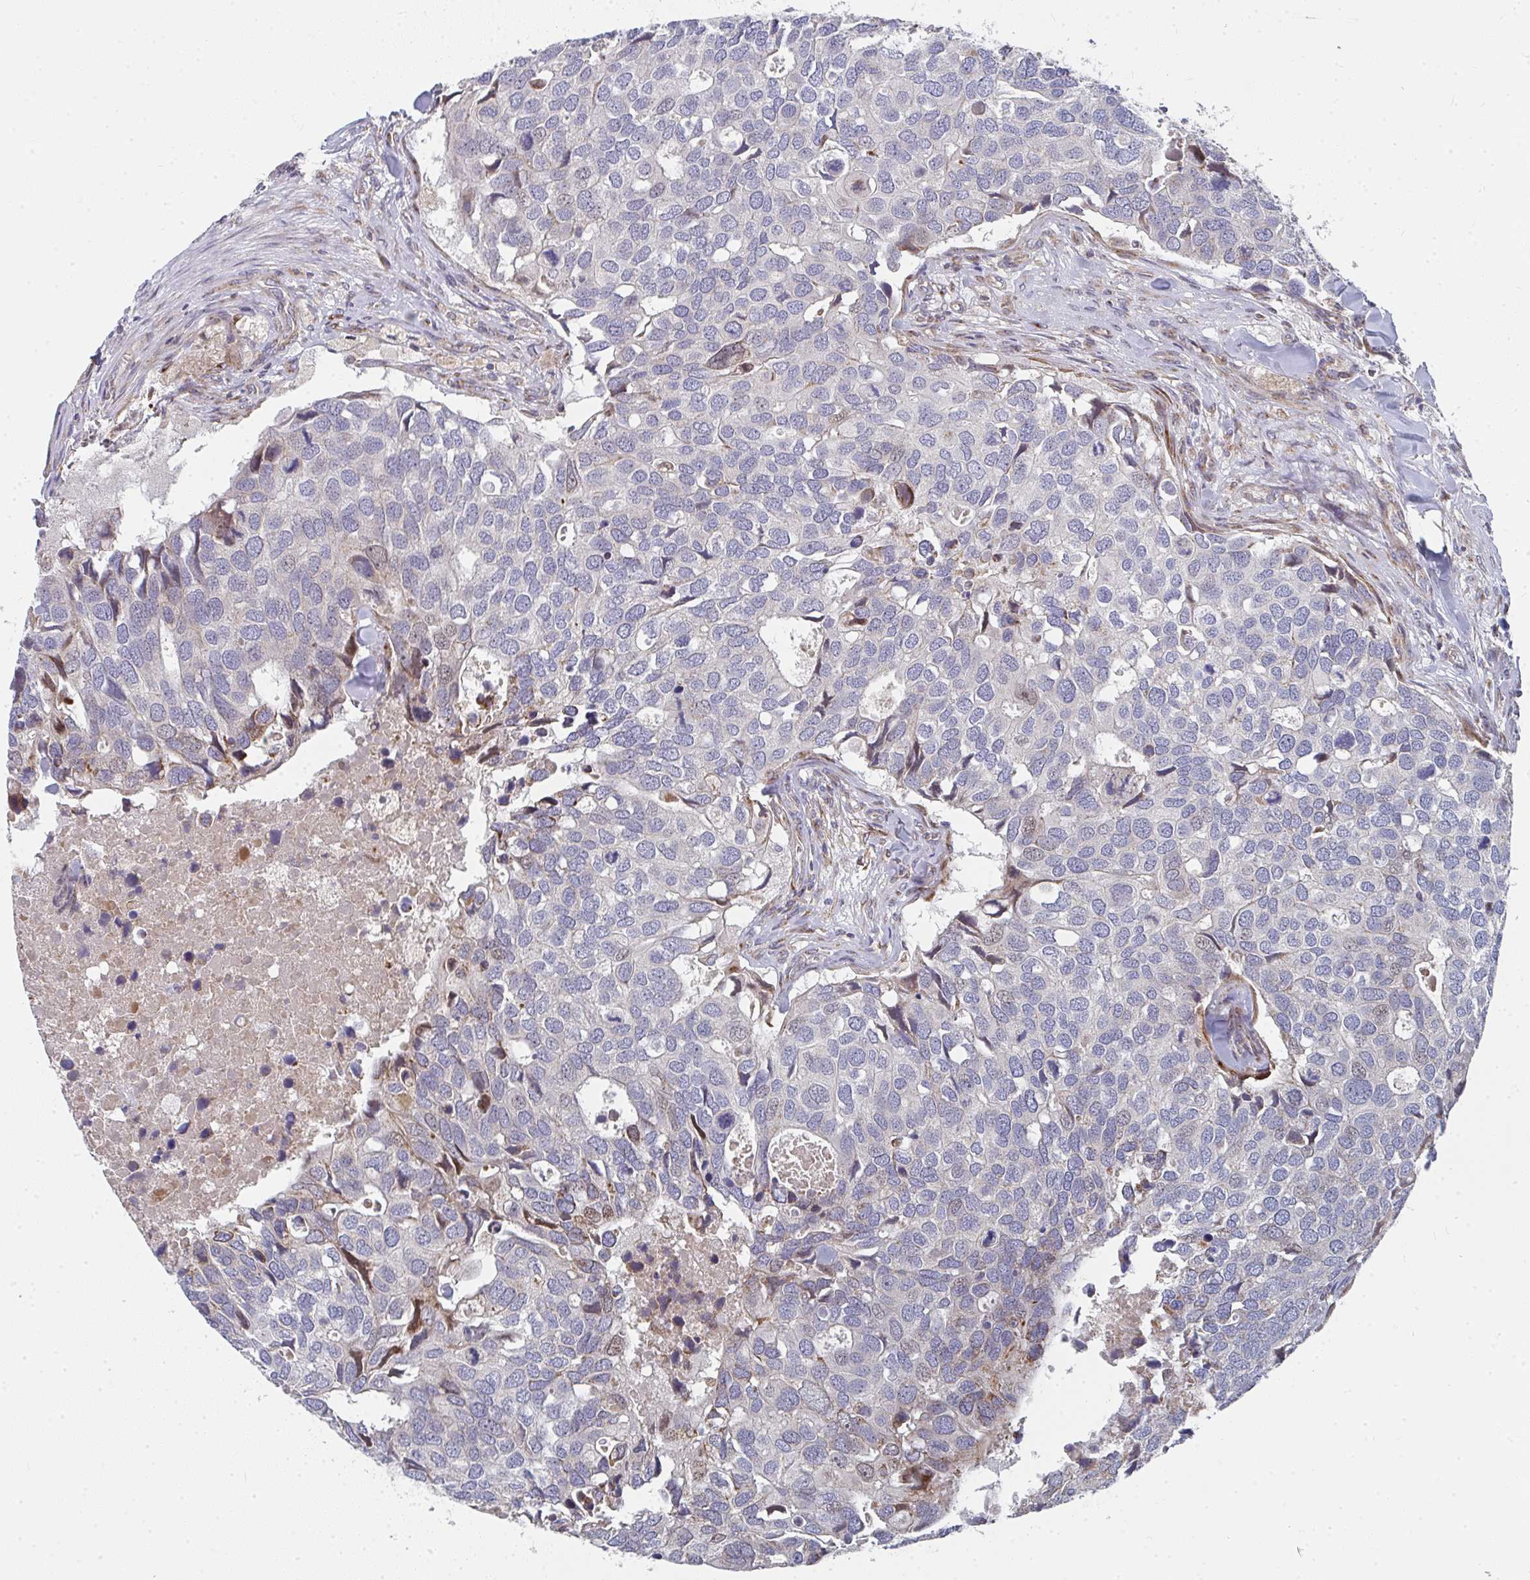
{"staining": {"intensity": "weak", "quantity": "<25%", "location": "nuclear"}, "tissue": "breast cancer", "cell_type": "Tumor cells", "image_type": "cancer", "snomed": [{"axis": "morphology", "description": "Duct carcinoma"}, {"axis": "topography", "description": "Breast"}], "caption": "Tumor cells show no significant positivity in breast infiltrating ductal carcinoma.", "gene": "RHEBL1", "patient": {"sex": "female", "age": 83}}